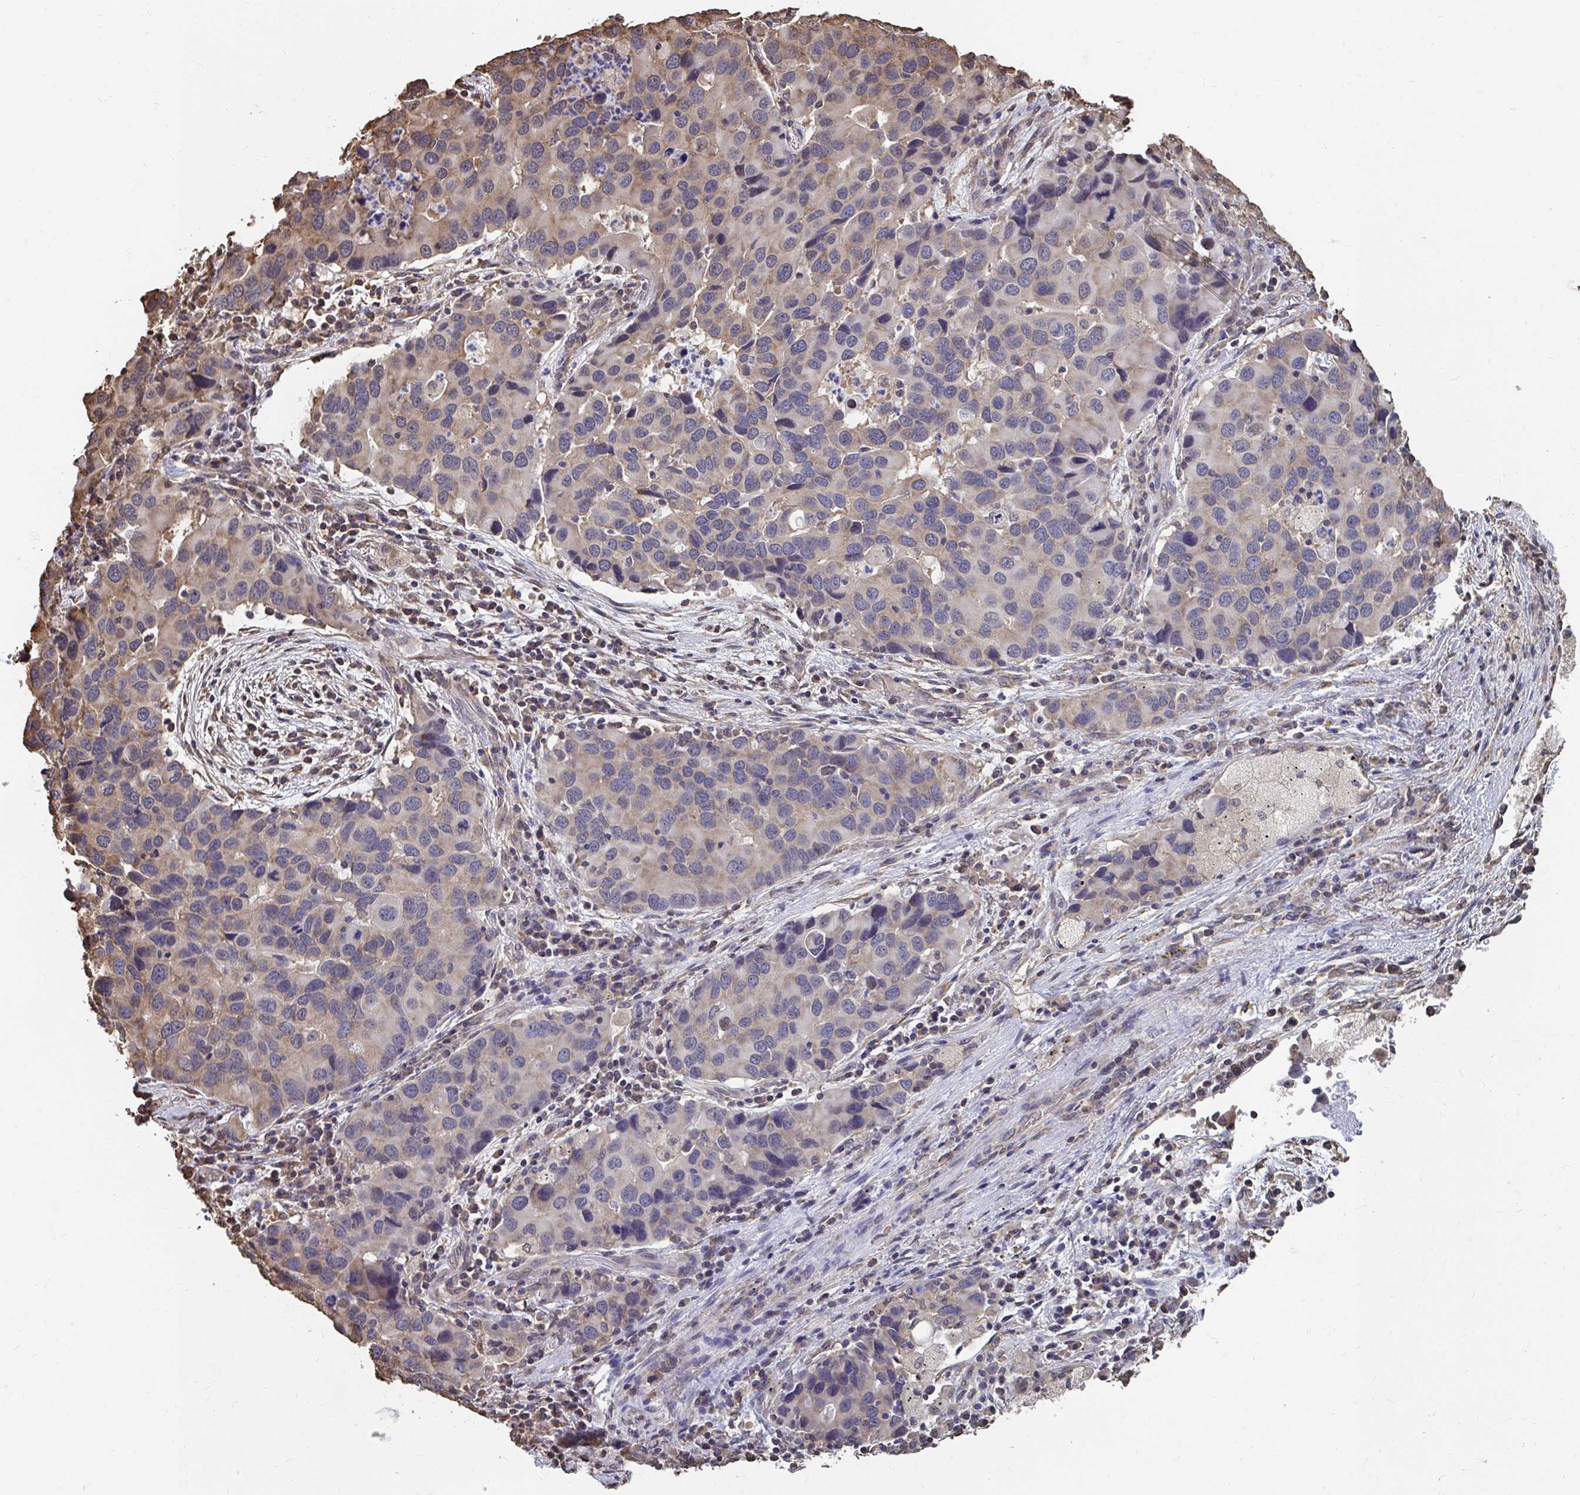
{"staining": {"intensity": "weak", "quantity": "<25%", "location": "cytoplasmic/membranous"}, "tissue": "lung cancer", "cell_type": "Tumor cells", "image_type": "cancer", "snomed": [{"axis": "morphology", "description": "Aneuploidy"}, {"axis": "morphology", "description": "Adenocarcinoma, NOS"}, {"axis": "topography", "description": "Lymph node"}, {"axis": "topography", "description": "Lung"}], "caption": "A micrograph of human lung adenocarcinoma is negative for staining in tumor cells. (DAB (3,3'-diaminobenzidine) immunohistochemistry (IHC) with hematoxylin counter stain).", "gene": "SYNCRIP", "patient": {"sex": "female", "age": 74}}